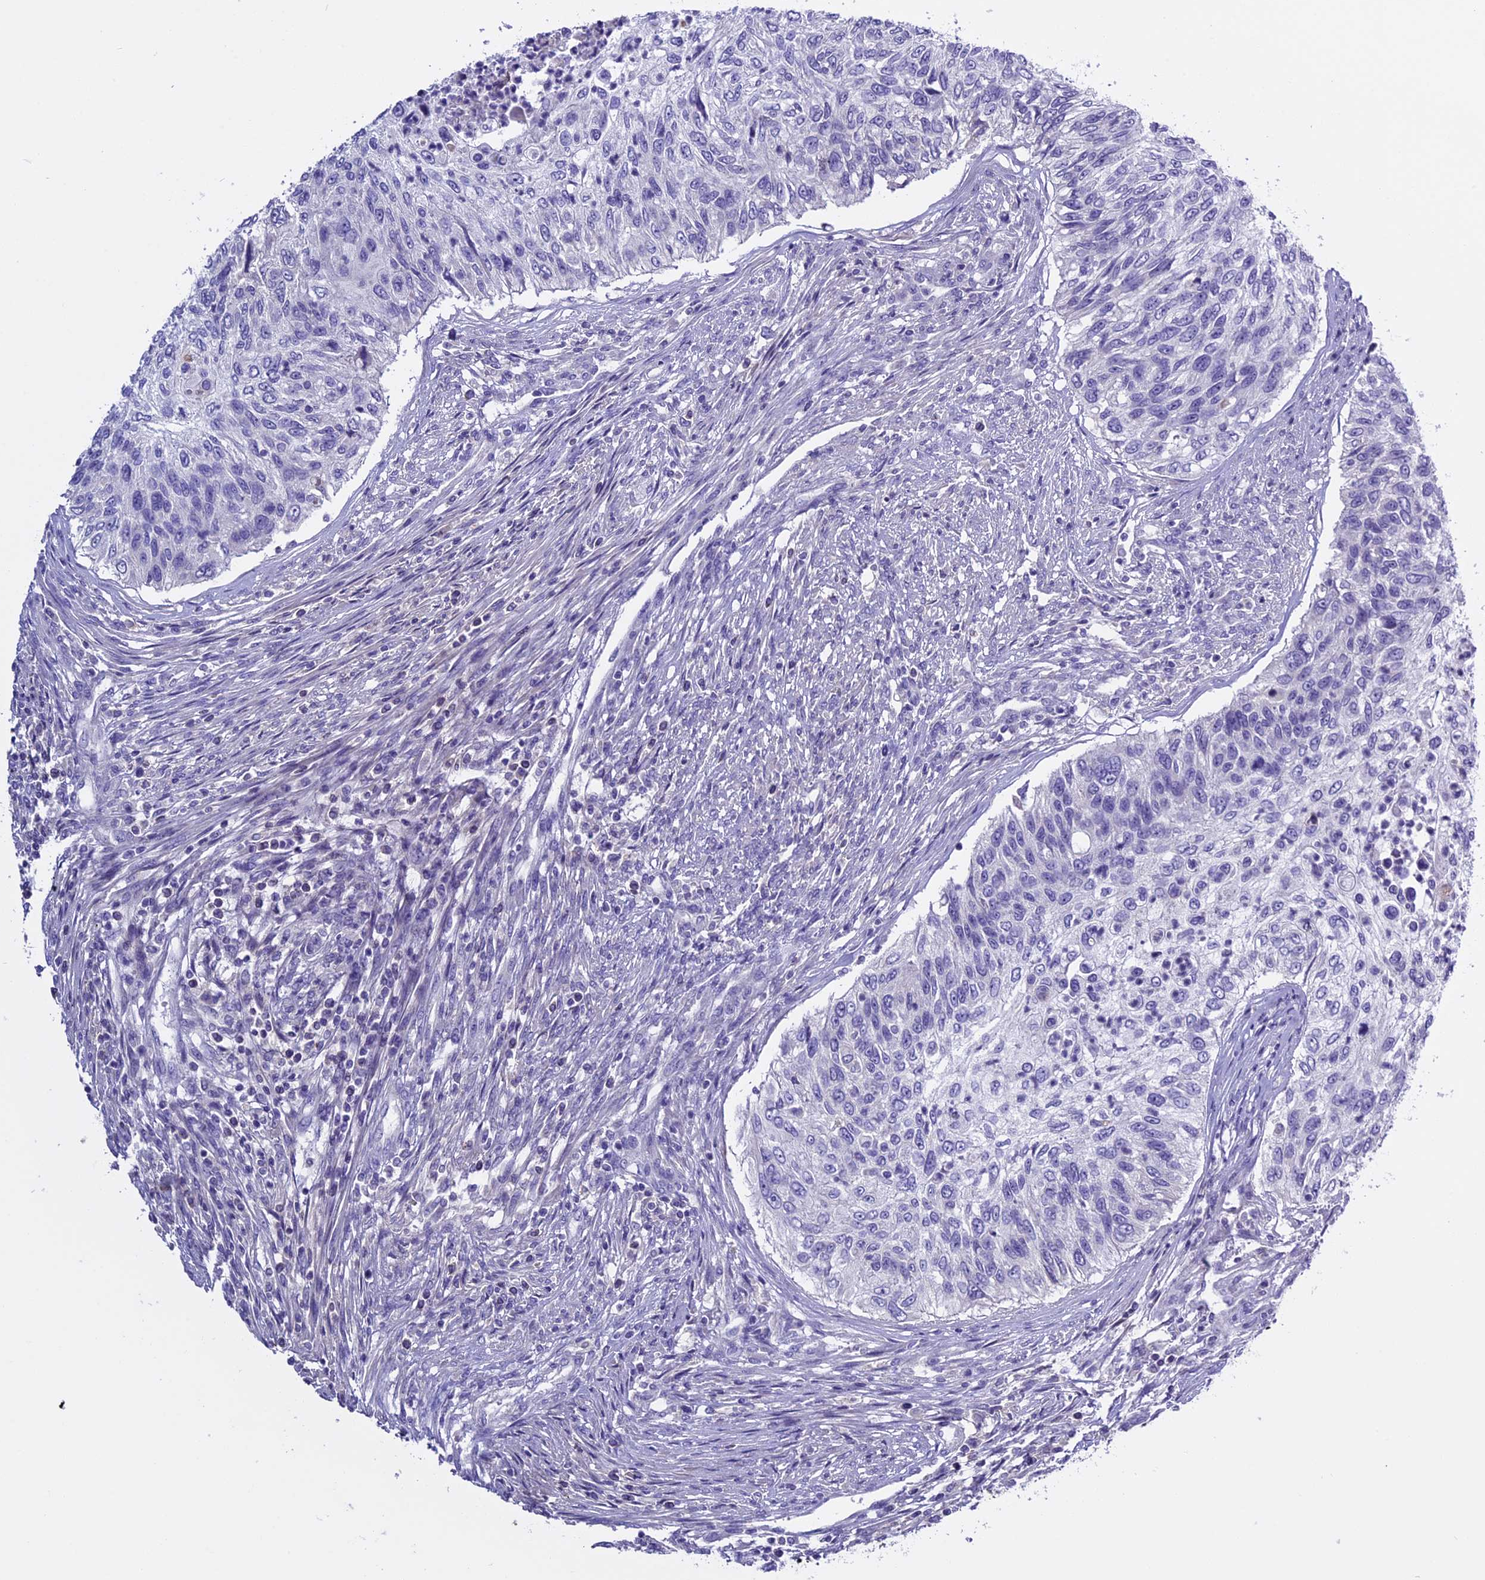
{"staining": {"intensity": "negative", "quantity": "none", "location": "none"}, "tissue": "urothelial cancer", "cell_type": "Tumor cells", "image_type": "cancer", "snomed": [{"axis": "morphology", "description": "Urothelial carcinoma, High grade"}, {"axis": "topography", "description": "Urinary bladder"}], "caption": "This micrograph is of urothelial cancer stained with immunohistochemistry to label a protein in brown with the nuclei are counter-stained blue. There is no expression in tumor cells.", "gene": "RTTN", "patient": {"sex": "female", "age": 60}}